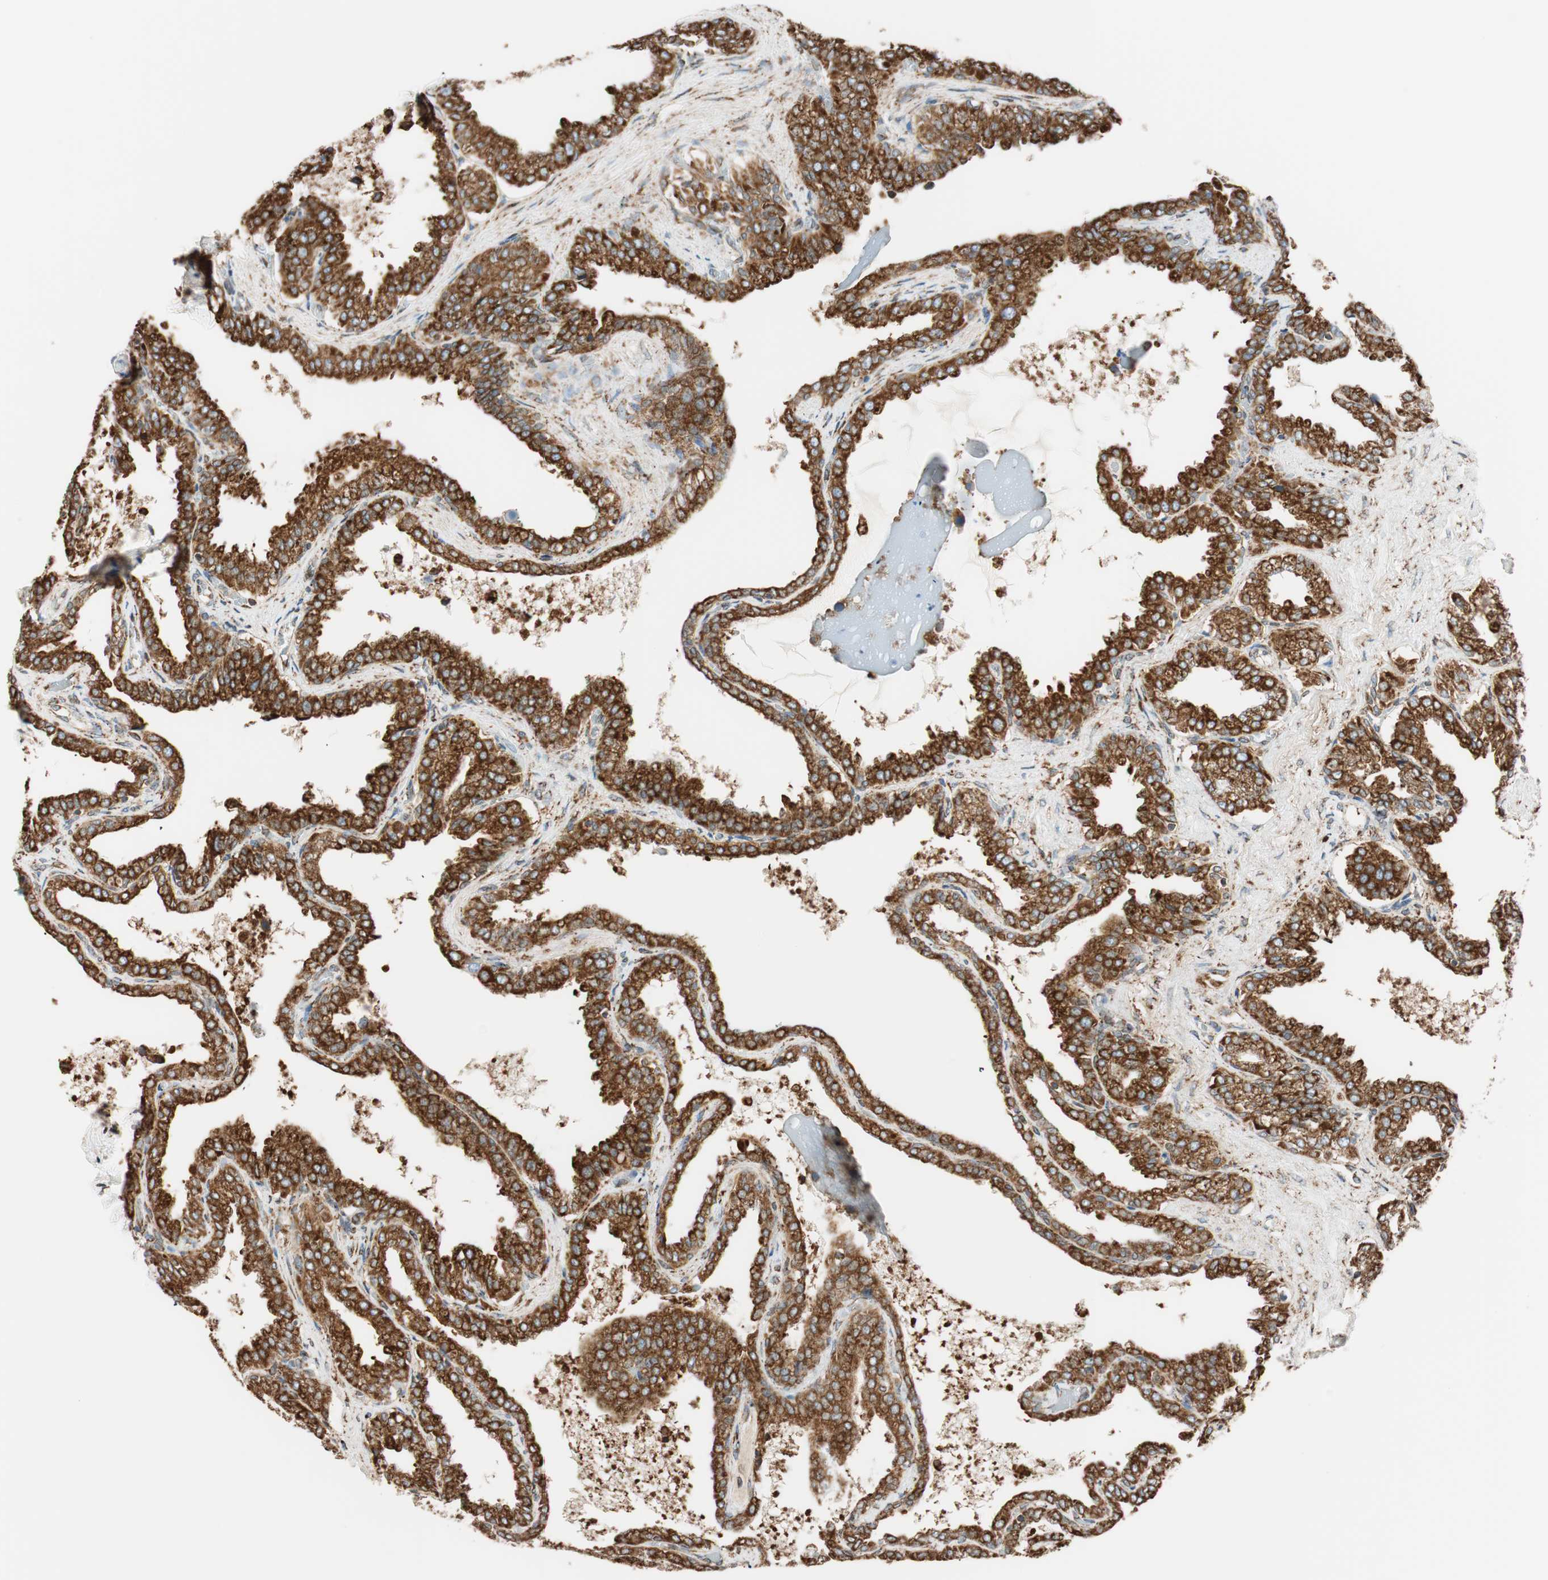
{"staining": {"intensity": "strong", "quantity": ">75%", "location": "cytoplasmic/membranous"}, "tissue": "seminal vesicle", "cell_type": "Glandular cells", "image_type": "normal", "snomed": [{"axis": "morphology", "description": "Normal tissue, NOS"}, {"axis": "topography", "description": "Seminal veicle"}], "caption": "Seminal vesicle stained for a protein (brown) displays strong cytoplasmic/membranous positive positivity in approximately >75% of glandular cells.", "gene": "PRKCSH", "patient": {"sex": "male", "age": 46}}